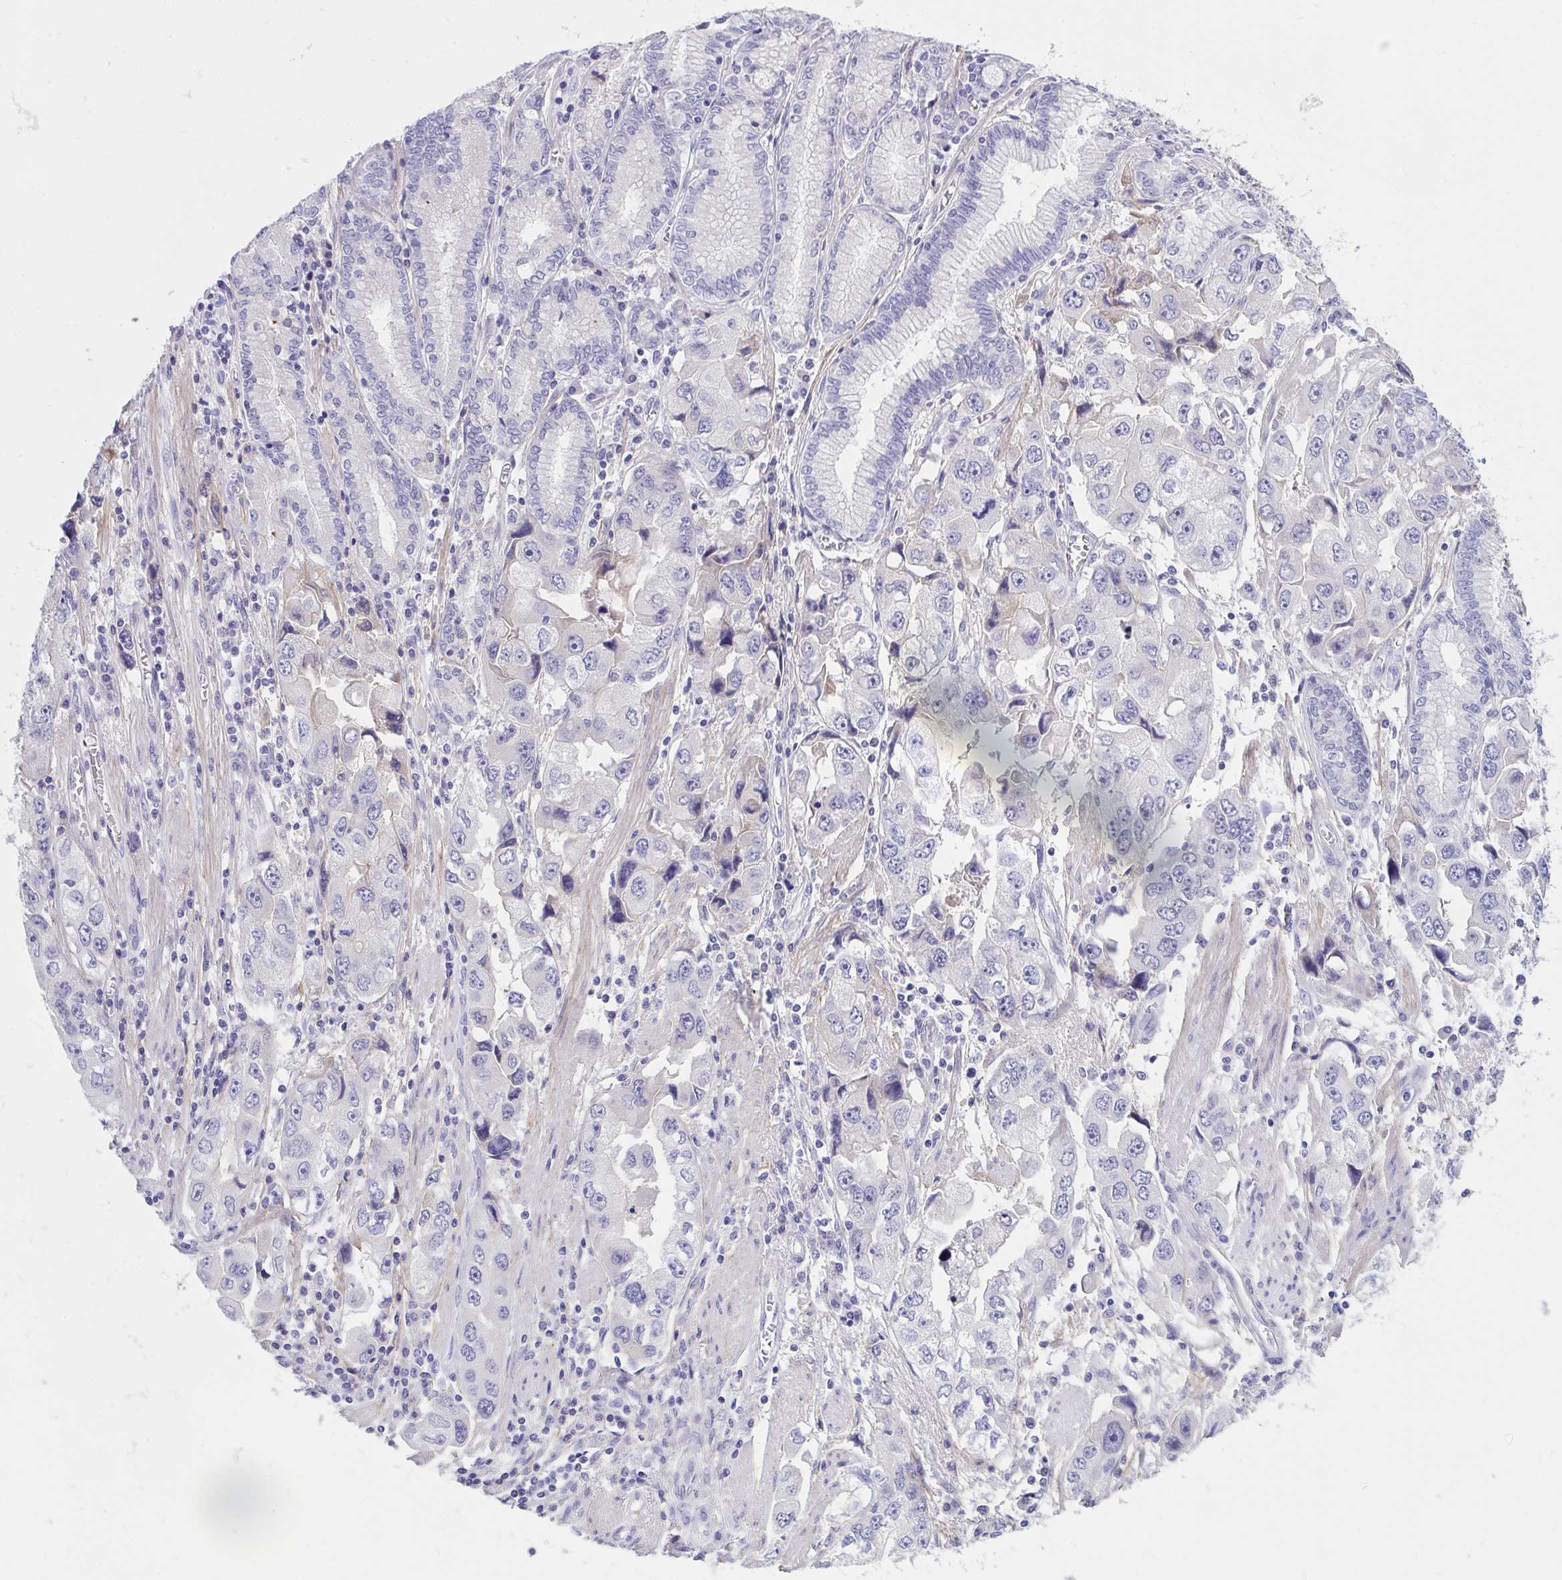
{"staining": {"intensity": "negative", "quantity": "none", "location": "none"}, "tissue": "stomach cancer", "cell_type": "Tumor cells", "image_type": "cancer", "snomed": [{"axis": "morphology", "description": "Adenocarcinoma, NOS"}, {"axis": "topography", "description": "Stomach, lower"}], "caption": "A high-resolution micrograph shows immunohistochemistry staining of stomach cancer, which exhibits no significant staining in tumor cells.", "gene": "PIGZ", "patient": {"sex": "female", "age": 93}}